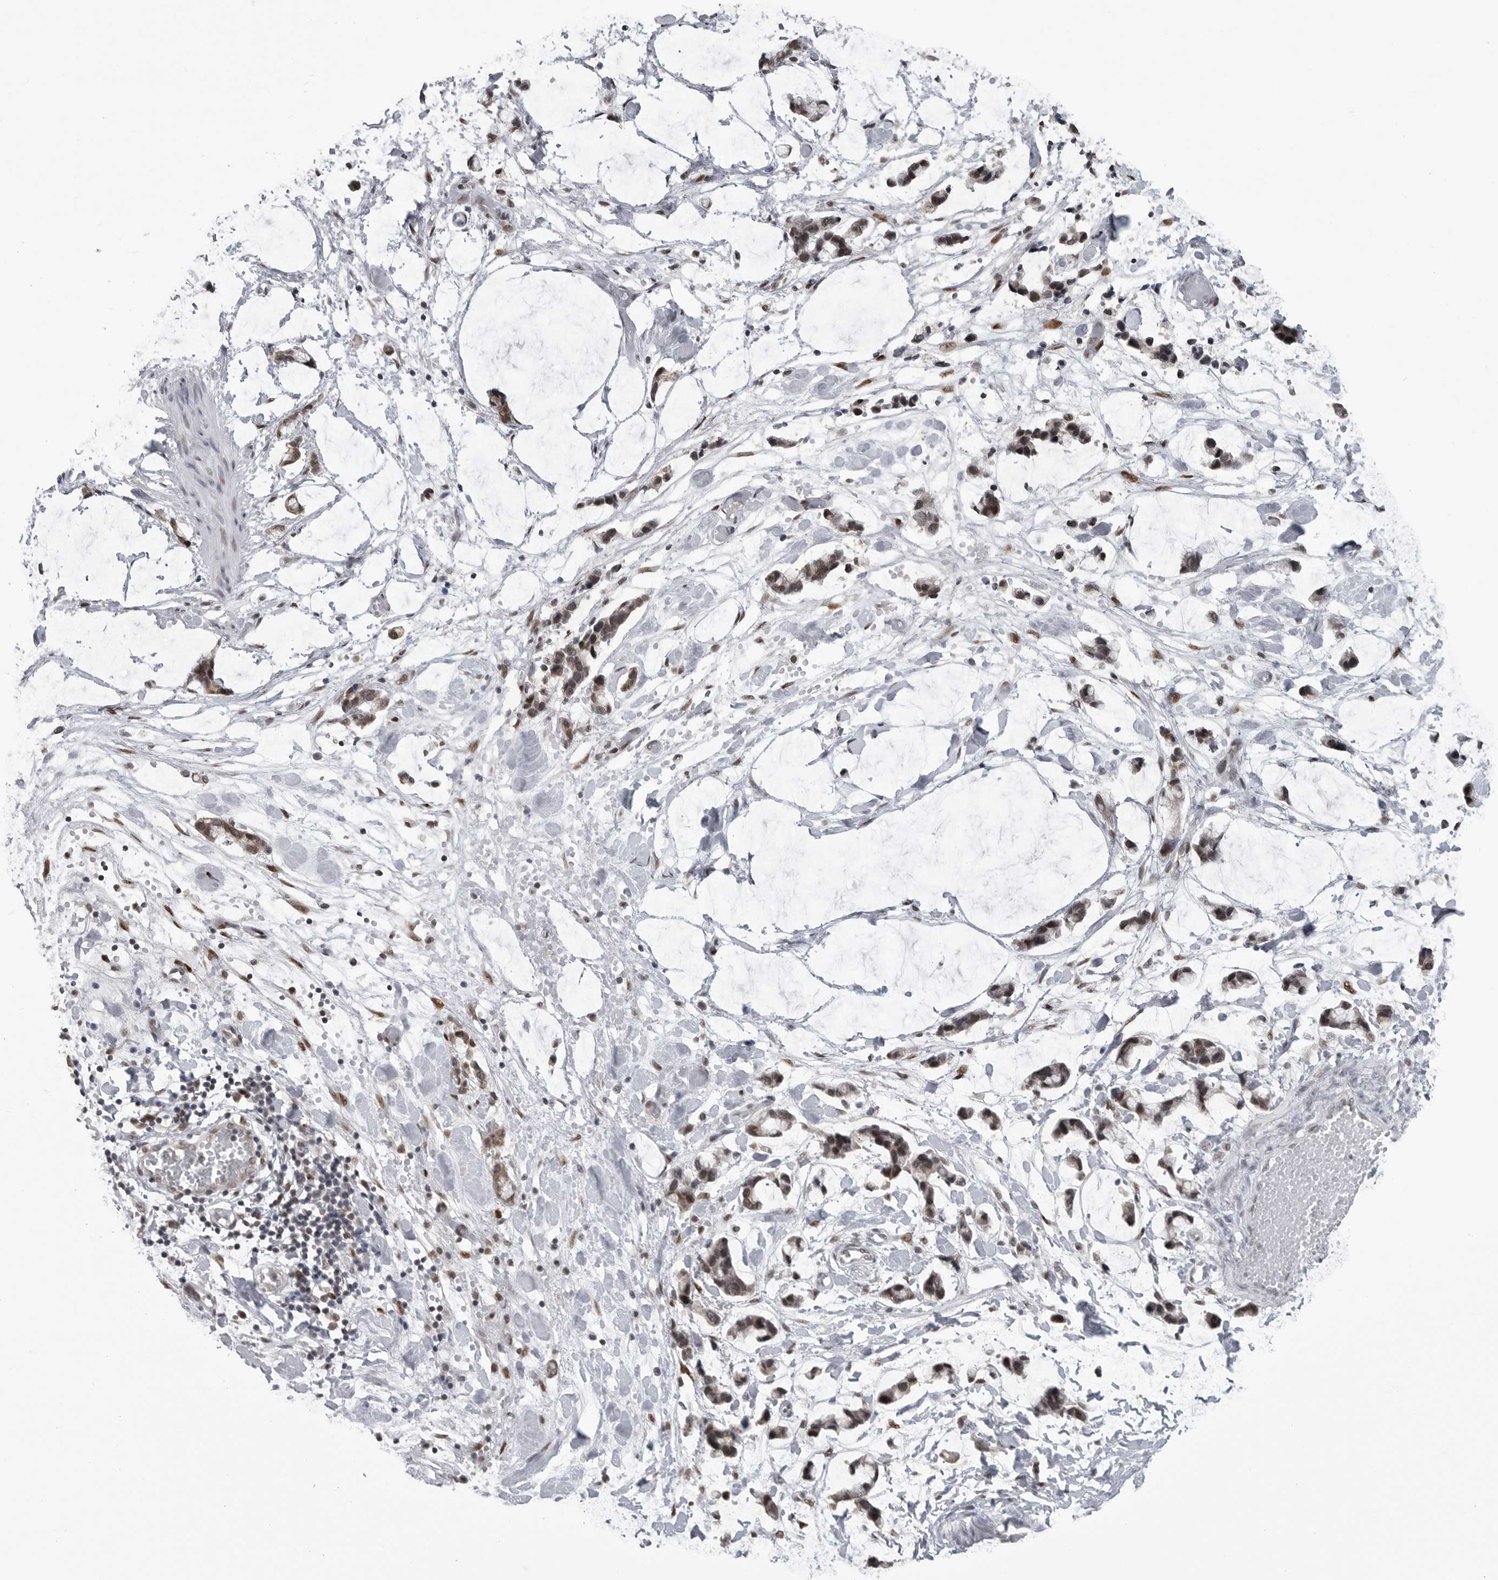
{"staining": {"intensity": "negative", "quantity": "none", "location": "none"}, "tissue": "adipose tissue", "cell_type": "Adipocytes", "image_type": "normal", "snomed": [{"axis": "morphology", "description": "Normal tissue, NOS"}, {"axis": "morphology", "description": "Adenocarcinoma, NOS"}, {"axis": "topography", "description": "Colon"}, {"axis": "topography", "description": "Peripheral nerve tissue"}], "caption": "Human adipose tissue stained for a protein using immunohistochemistry reveals no expression in adipocytes.", "gene": "C8orf58", "patient": {"sex": "male", "age": 14}}